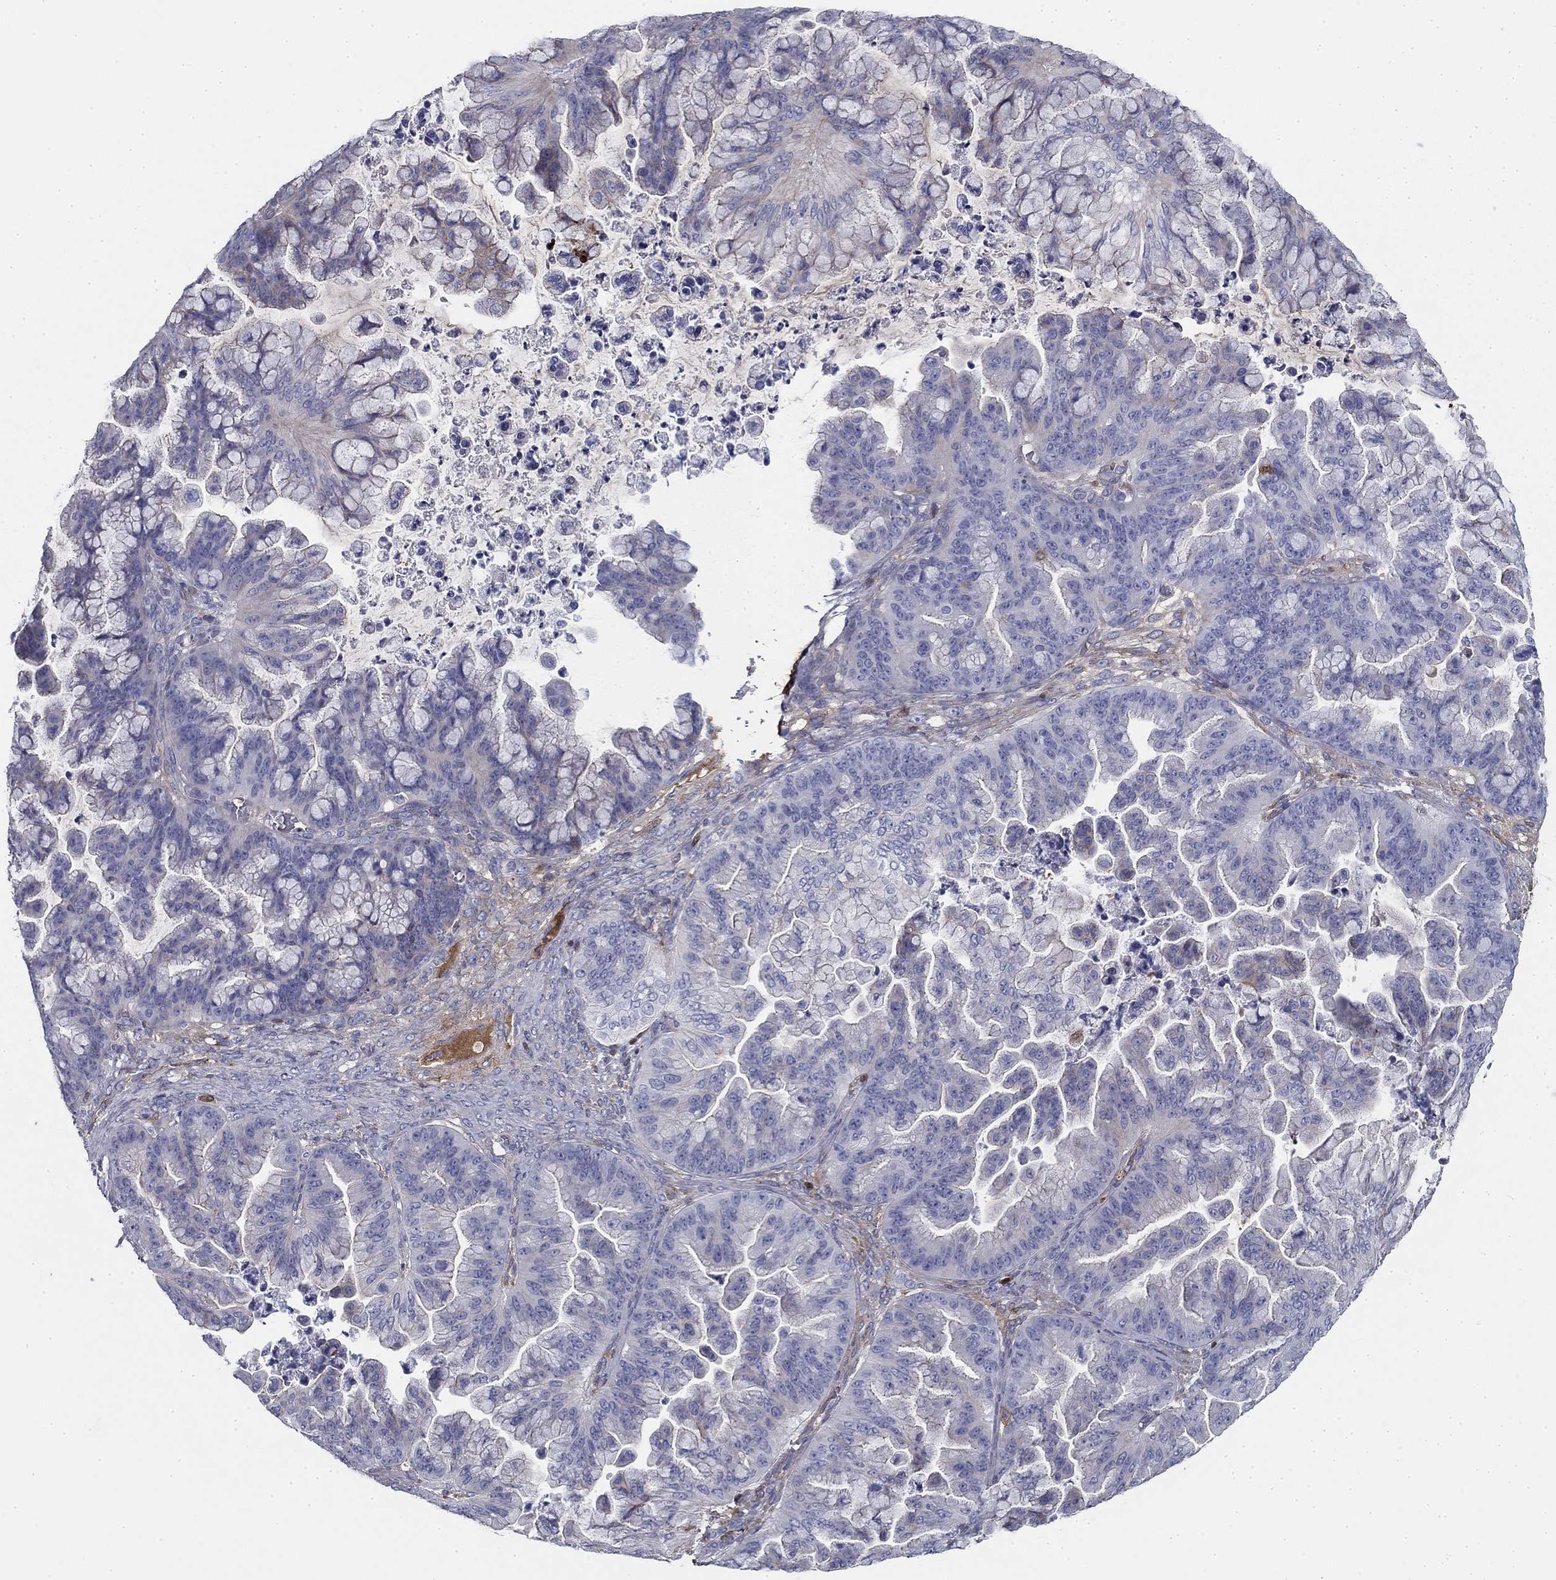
{"staining": {"intensity": "negative", "quantity": "none", "location": "none"}, "tissue": "ovarian cancer", "cell_type": "Tumor cells", "image_type": "cancer", "snomed": [{"axis": "morphology", "description": "Cystadenocarcinoma, mucinous, NOS"}, {"axis": "topography", "description": "Ovary"}], "caption": "Immunohistochemistry (IHC) of ovarian mucinous cystadenocarcinoma reveals no positivity in tumor cells.", "gene": "CPLX4", "patient": {"sex": "female", "age": 67}}